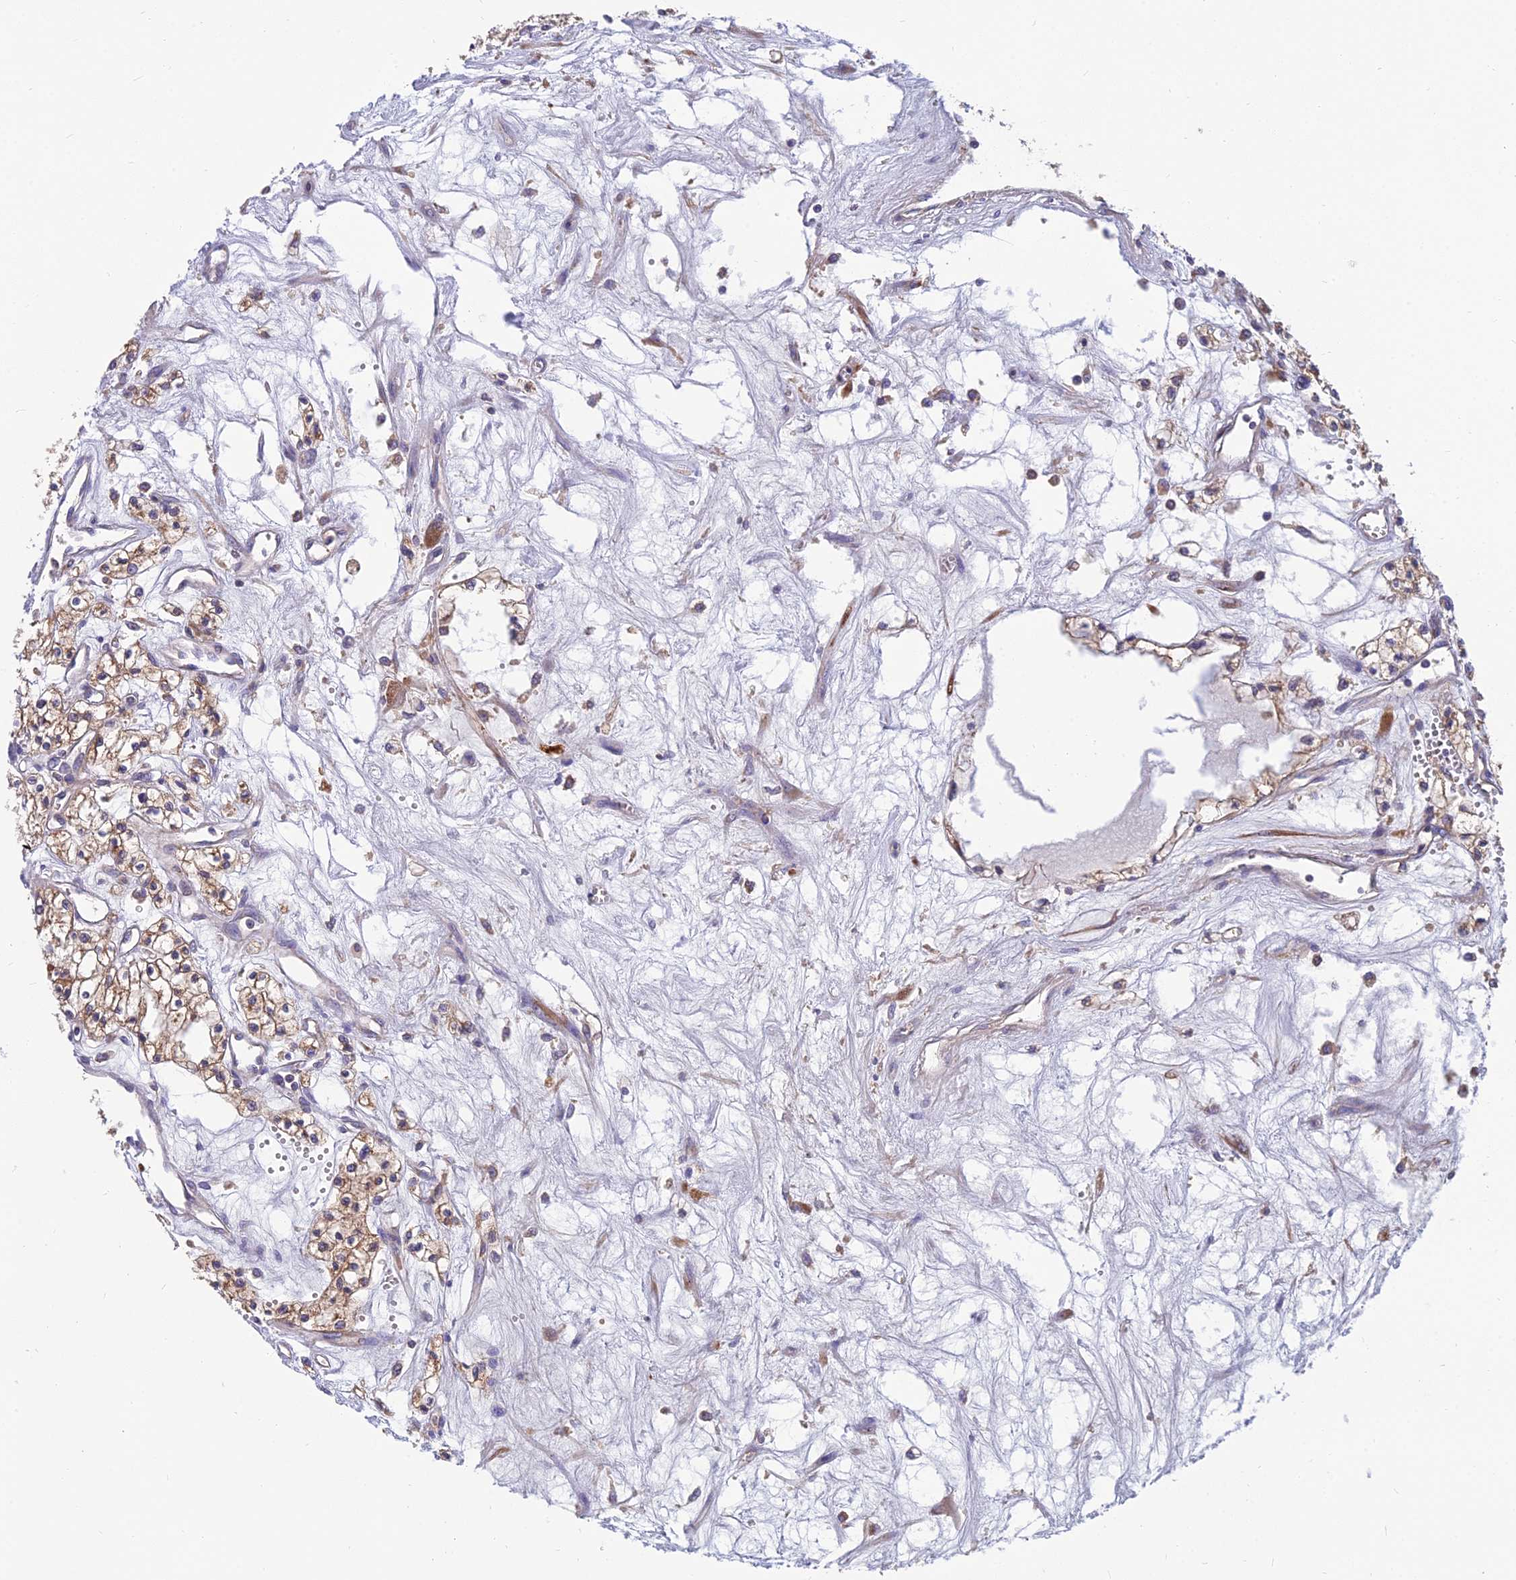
{"staining": {"intensity": "weak", "quantity": "25%-75%", "location": "cytoplasmic/membranous"}, "tissue": "renal cancer", "cell_type": "Tumor cells", "image_type": "cancer", "snomed": [{"axis": "morphology", "description": "Adenocarcinoma, NOS"}, {"axis": "topography", "description": "Kidney"}], "caption": "This is an image of IHC staining of adenocarcinoma (renal), which shows weak expression in the cytoplasmic/membranous of tumor cells.", "gene": "UMAD1", "patient": {"sex": "male", "age": 59}}